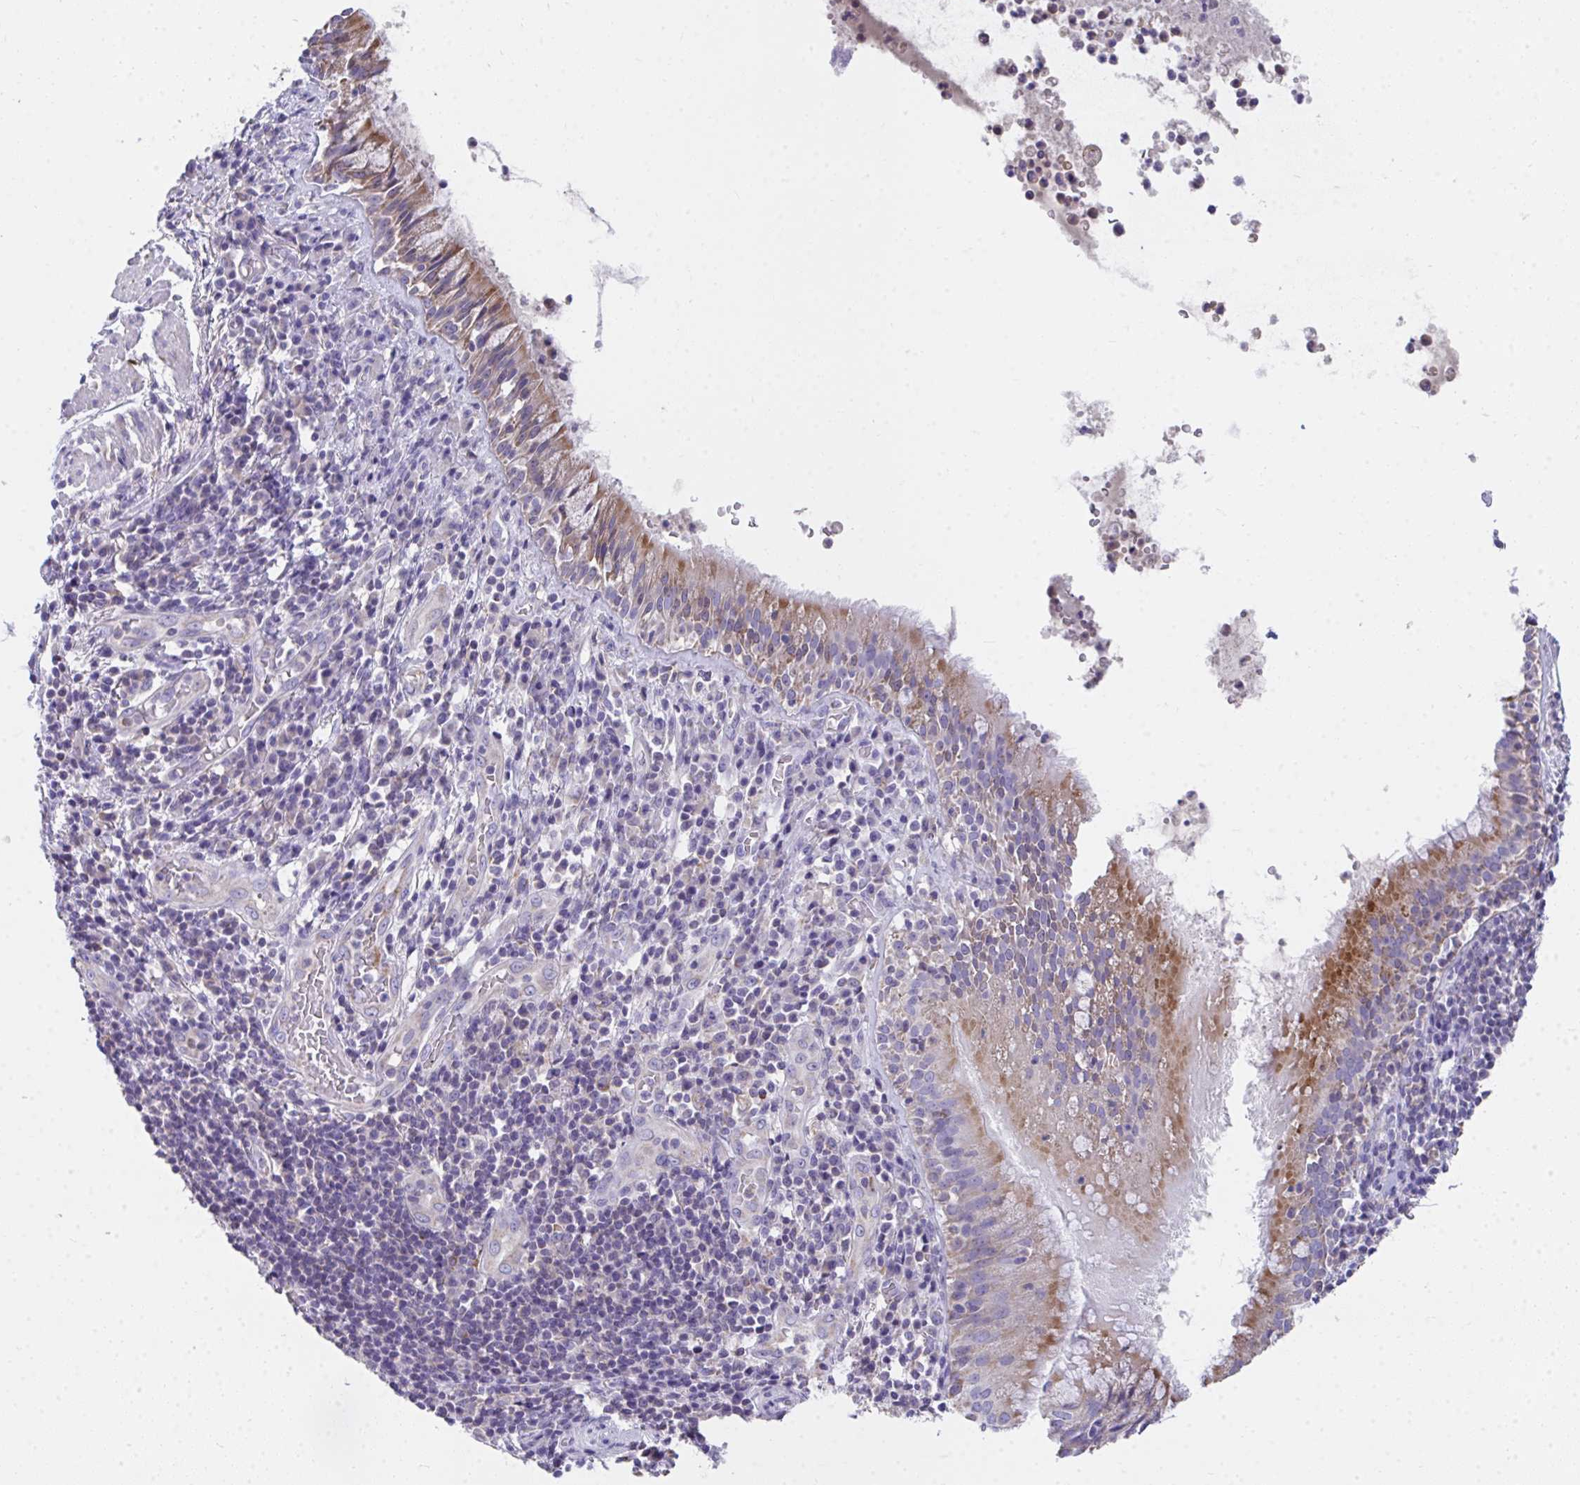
{"staining": {"intensity": "weak", "quantity": "25%-75%", "location": "cytoplasmic/membranous"}, "tissue": "bronchus", "cell_type": "Respiratory epithelial cells", "image_type": "normal", "snomed": [{"axis": "morphology", "description": "Normal tissue, NOS"}, {"axis": "topography", "description": "Cartilage tissue"}, {"axis": "topography", "description": "Bronchus"}], "caption": "The image displays staining of benign bronchus, revealing weak cytoplasmic/membranous protein positivity (brown color) within respiratory epithelial cells. Immunohistochemistry stains the protein of interest in brown and the nuclei are stained blue.", "gene": "COA5", "patient": {"sex": "male", "age": 56}}